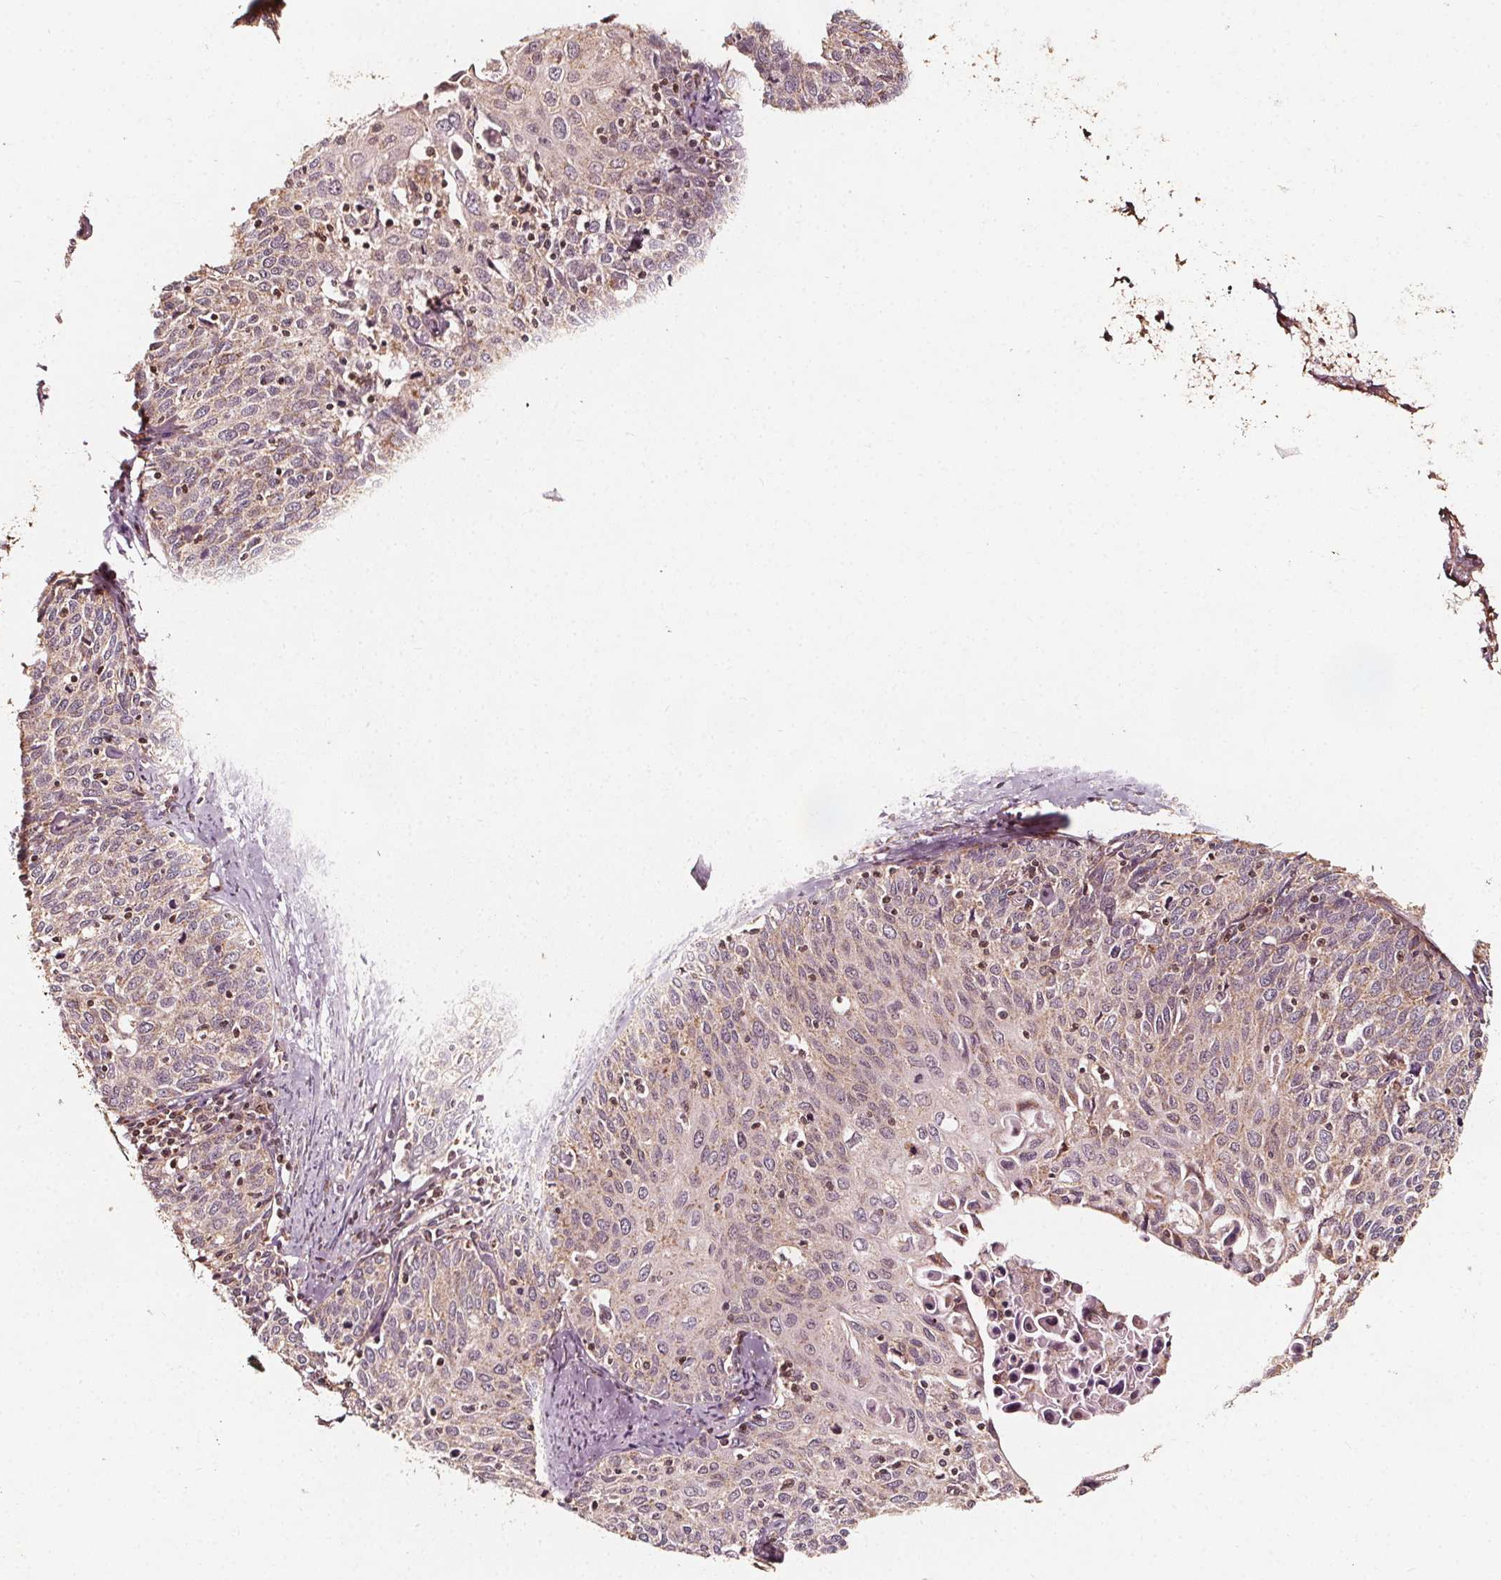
{"staining": {"intensity": "weak", "quantity": "25%-75%", "location": "cytoplasmic/membranous"}, "tissue": "cervical cancer", "cell_type": "Tumor cells", "image_type": "cancer", "snomed": [{"axis": "morphology", "description": "Squamous cell carcinoma, NOS"}, {"axis": "topography", "description": "Cervix"}], "caption": "Immunohistochemical staining of cervical cancer exhibits weak cytoplasmic/membranous protein positivity in about 25%-75% of tumor cells.", "gene": "AIP", "patient": {"sex": "female", "age": 62}}